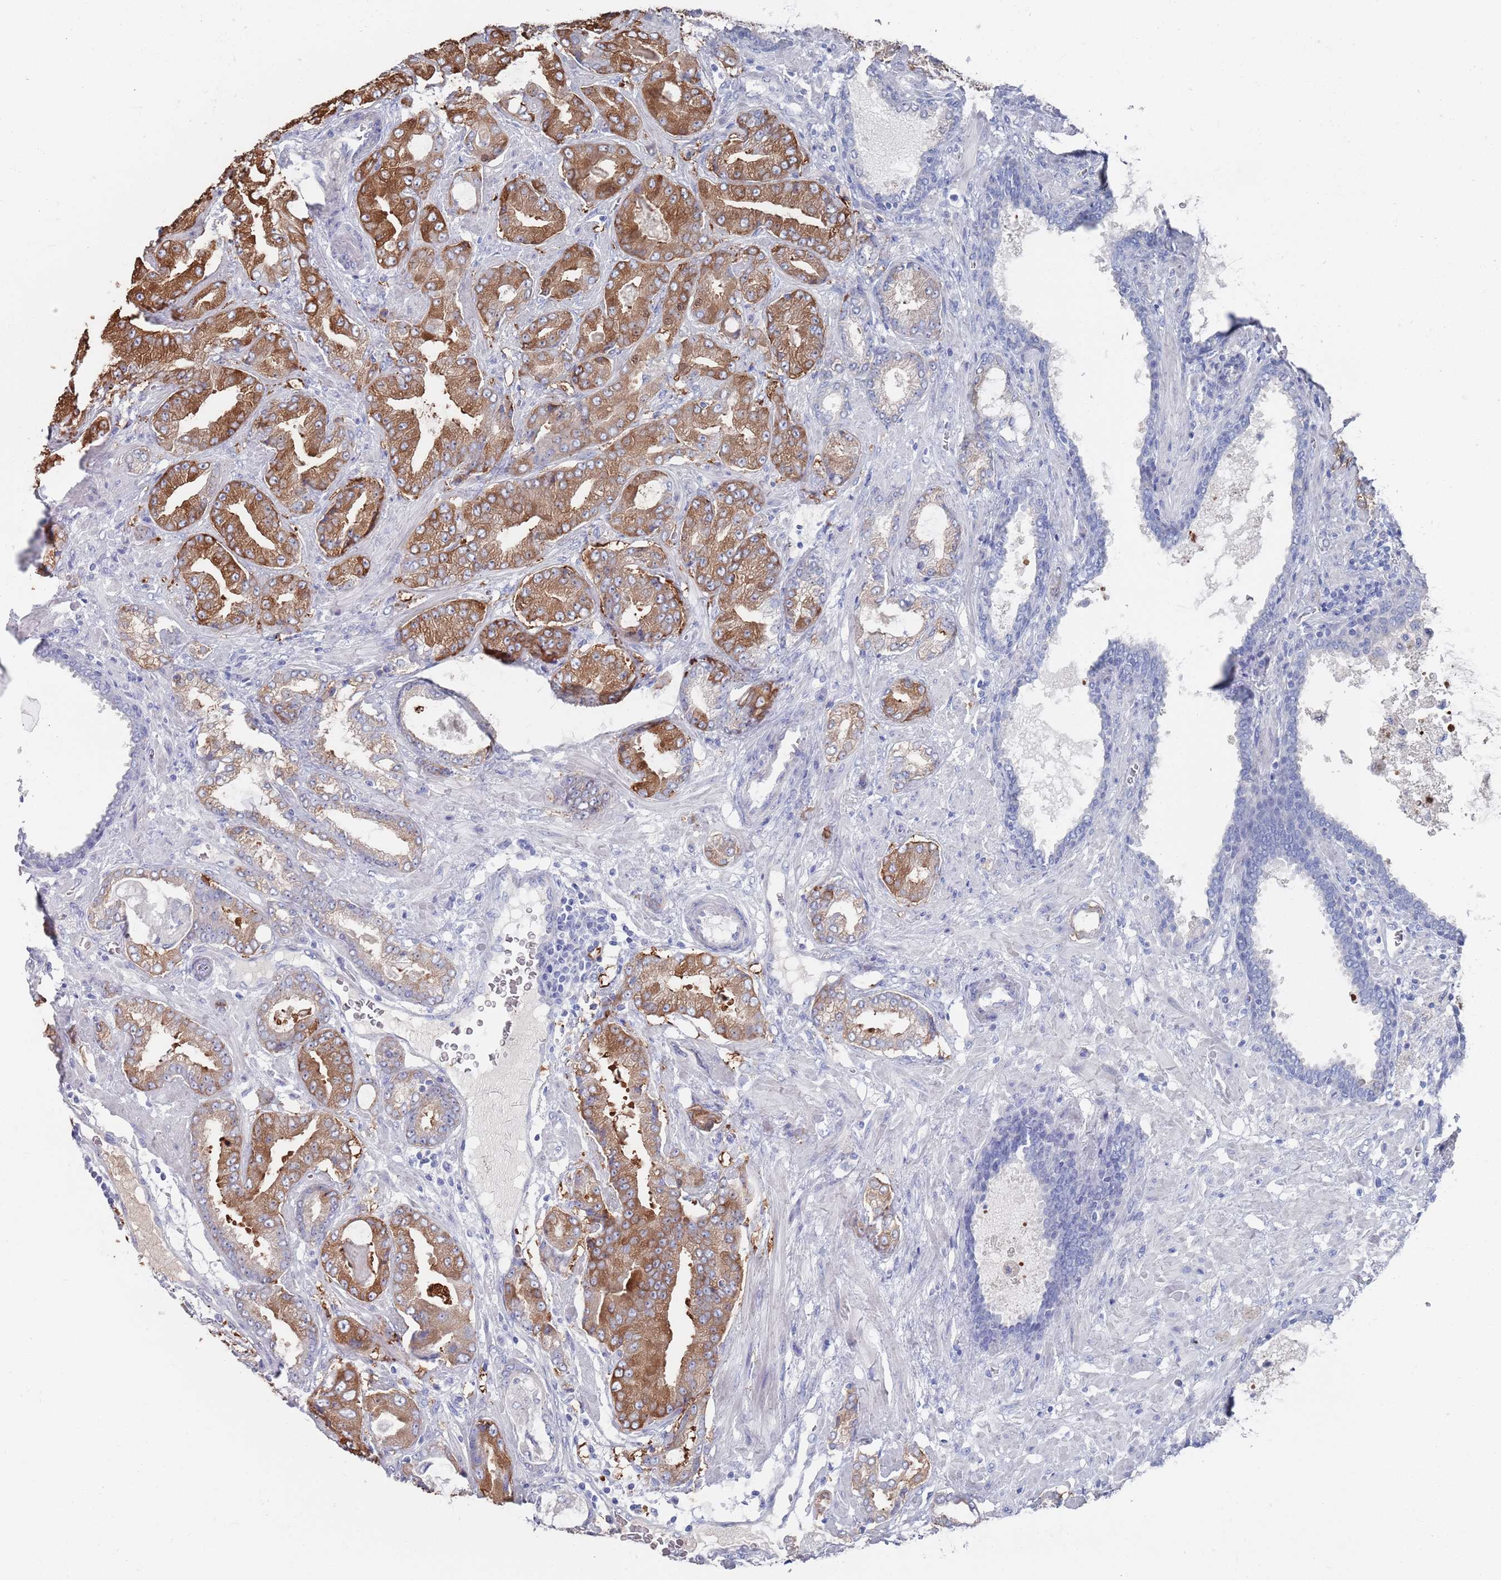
{"staining": {"intensity": "moderate", "quantity": "25%-75%", "location": "cytoplasmic/membranous"}, "tissue": "prostate cancer", "cell_type": "Tumor cells", "image_type": "cancer", "snomed": [{"axis": "morphology", "description": "Adenocarcinoma, High grade"}, {"axis": "topography", "description": "Prostate"}], "caption": "About 25%-75% of tumor cells in adenocarcinoma (high-grade) (prostate) exhibit moderate cytoplasmic/membranous protein staining as visualized by brown immunohistochemical staining.", "gene": "TMCO3", "patient": {"sex": "male", "age": 68}}